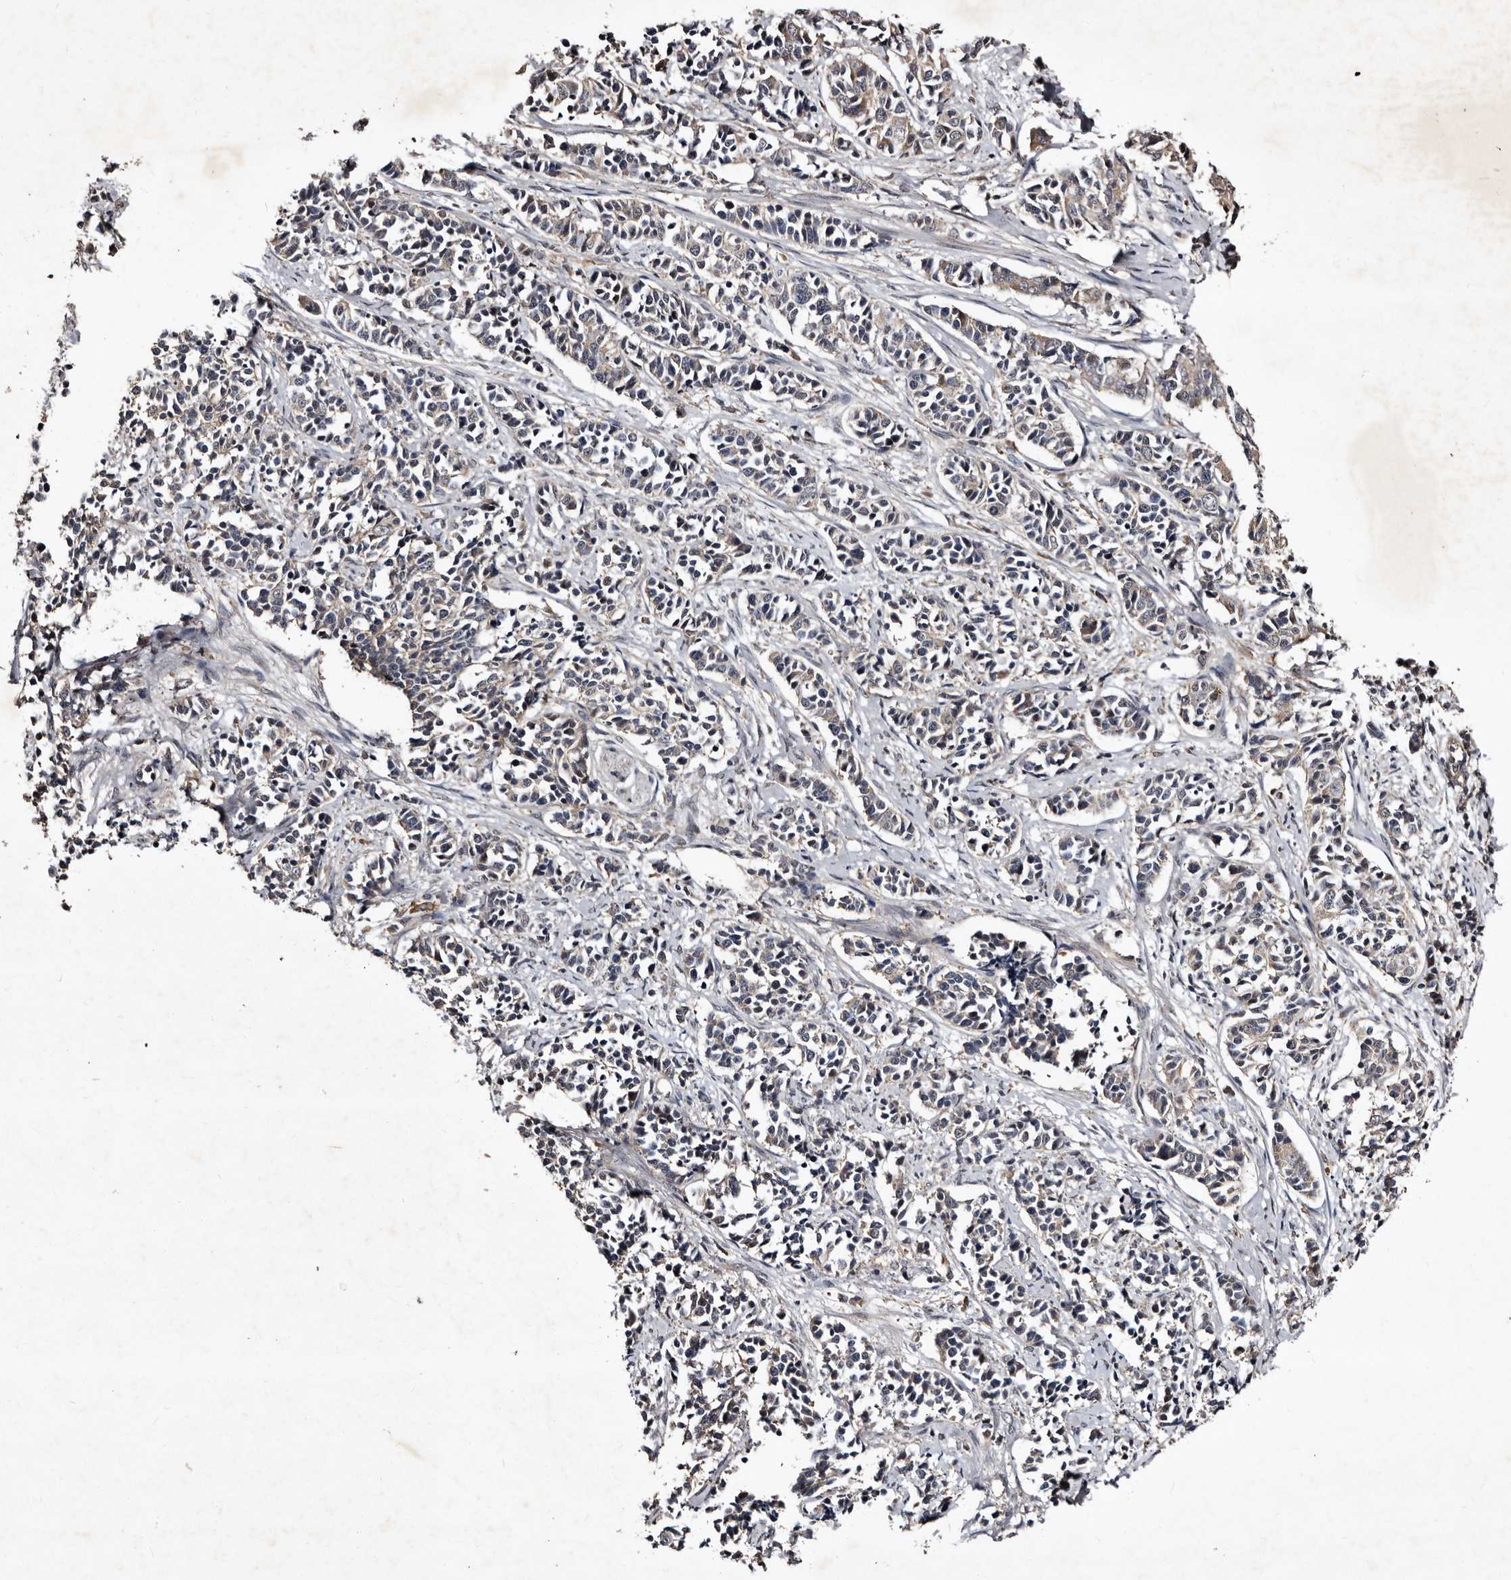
{"staining": {"intensity": "negative", "quantity": "none", "location": "none"}, "tissue": "cervical cancer", "cell_type": "Tumor cells", "image_type": "cancer", "snomed": [{"axis": "morphology", "description": "Normal tissue, NOS"}, {"axis": "morphology", "description": "Squamous cell carcinoma, NOS"}, {"axis": "topography", "description": "Cervix"}], "caption": "DAB immunohistochemical staining of human cervical cancer (squamous cell carcinoma) displays no significant expression in tumor cells.", "gene": "MKRN3", "patient": {"sex": "female", "age": 35}}